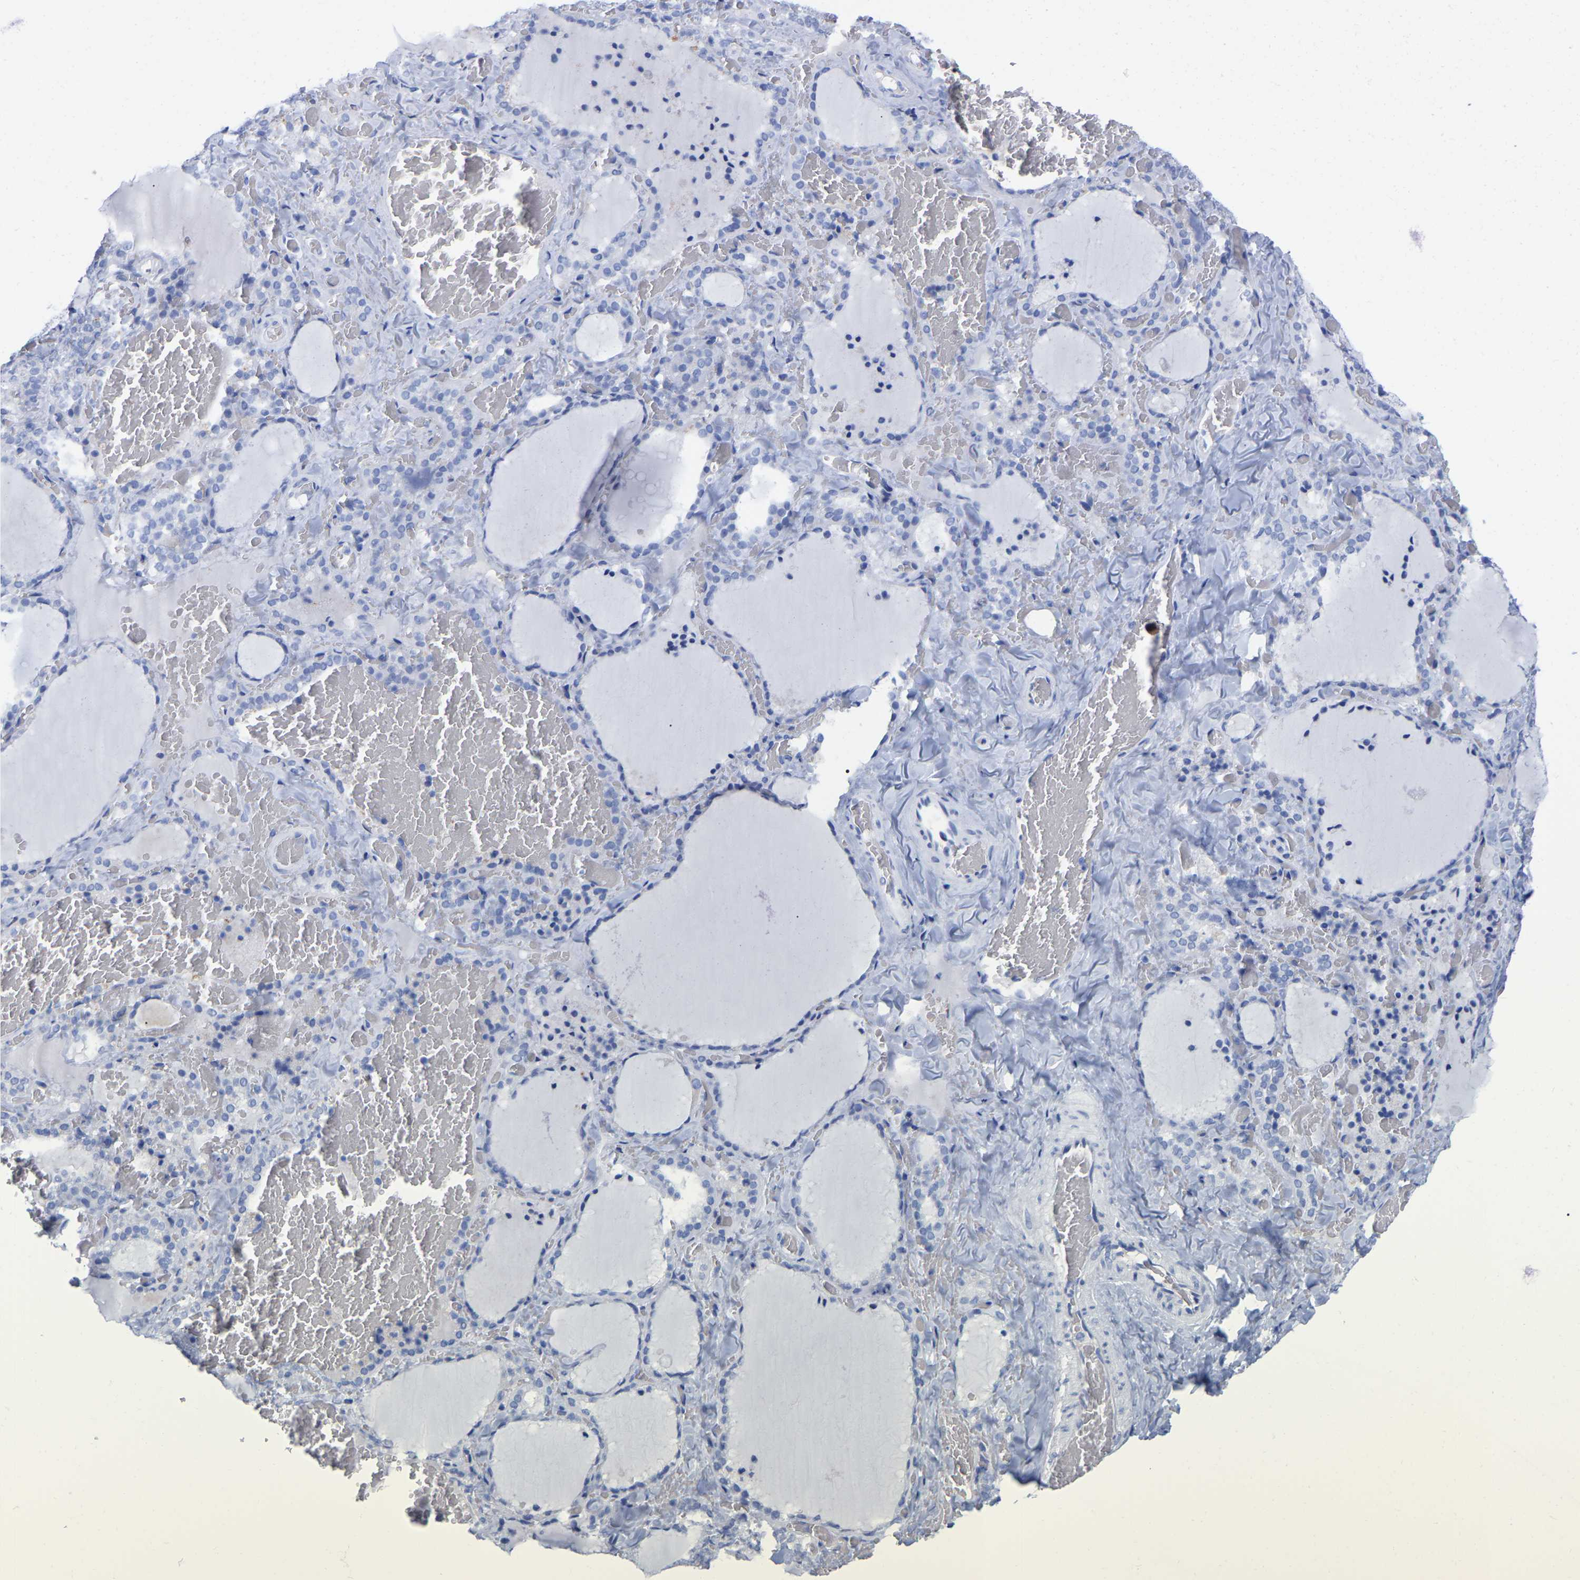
{"staining": {"intensity": "negative", "quantity": "none", "location": "none"}, "tissue": "thyroid gland", "cell_type": "Glandular cells", "image_type": "normal", "snomed": [{"axis": "morphology", "description": "Normal tissue, NOS"}, {"axis": "topography", "description": "Thyroid gland"}], "caption": "Photomicrograph shows no protein positivity in glandular cells of normal thyroid gland. (Brightfield microscopy of DAB immunohistochemistry at high magnification).", "gene": "HAPLN1", "patient": {"sex": "female", "age": 22}}